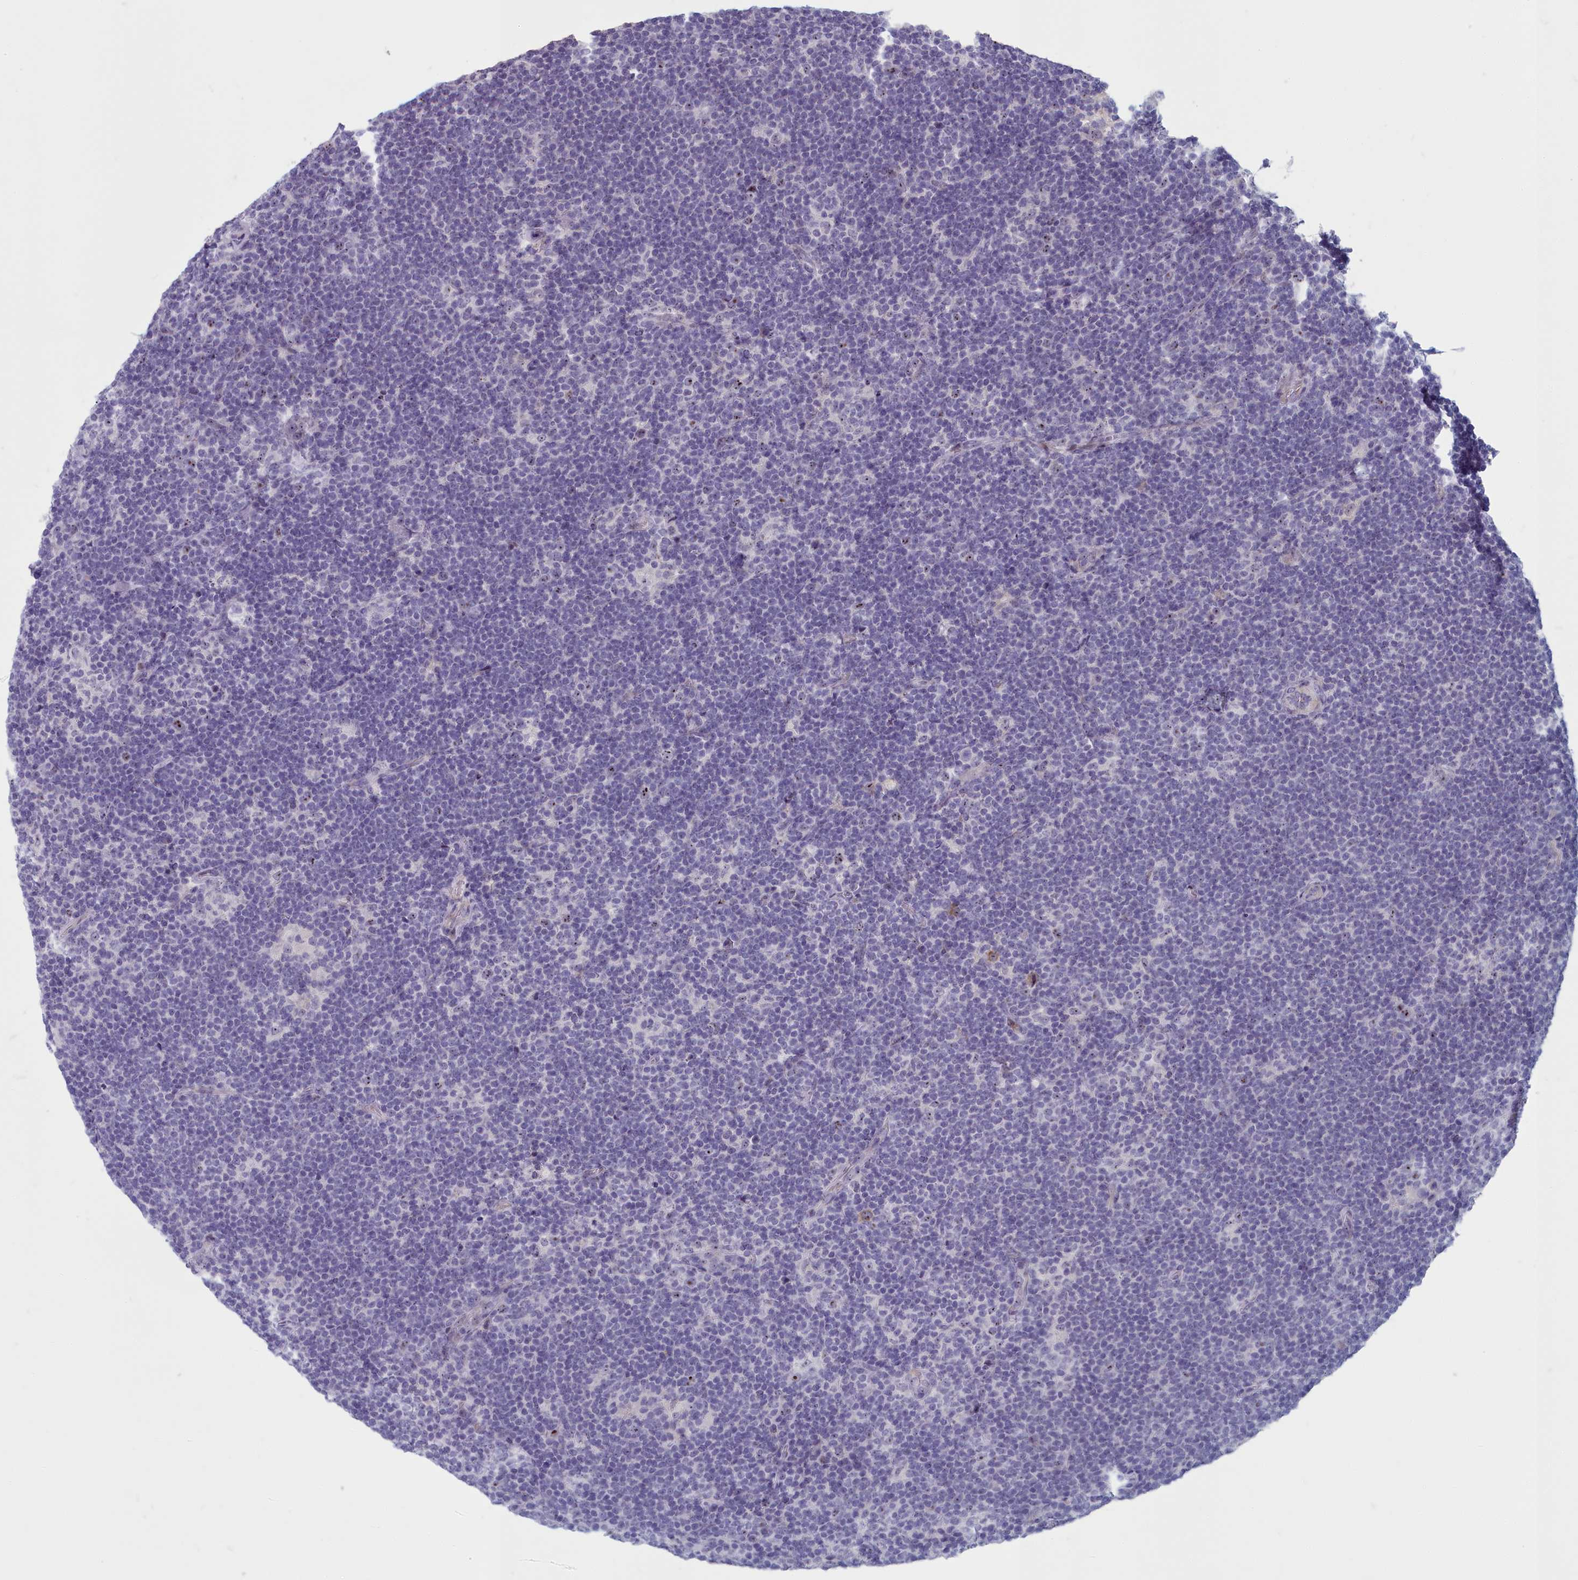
{"staining": {"intensity": "moderate", "quantity": "<25%", "location": "nuclear"}, "tissue": "lymphoma", "cell_type": "Tumor cells", "image_type": "cancer", "snomed": [{"axis": "morphology", "description": "Hodgkin's disease, NOS"}, {"axis": "topography", "description": "Lymph node"}], "caption": "High-magnification brightfield microscopy of lymphoma stained with DAB (3,3'-diaminobenzidine) (brown) and counterstained with hematoxylin (blue). tumor cells exhibit moderate nuclear positivity is identified in about<25% of cells.", "gene": "INSYN2A", "patient": {"sex": "female", "age": 57}}